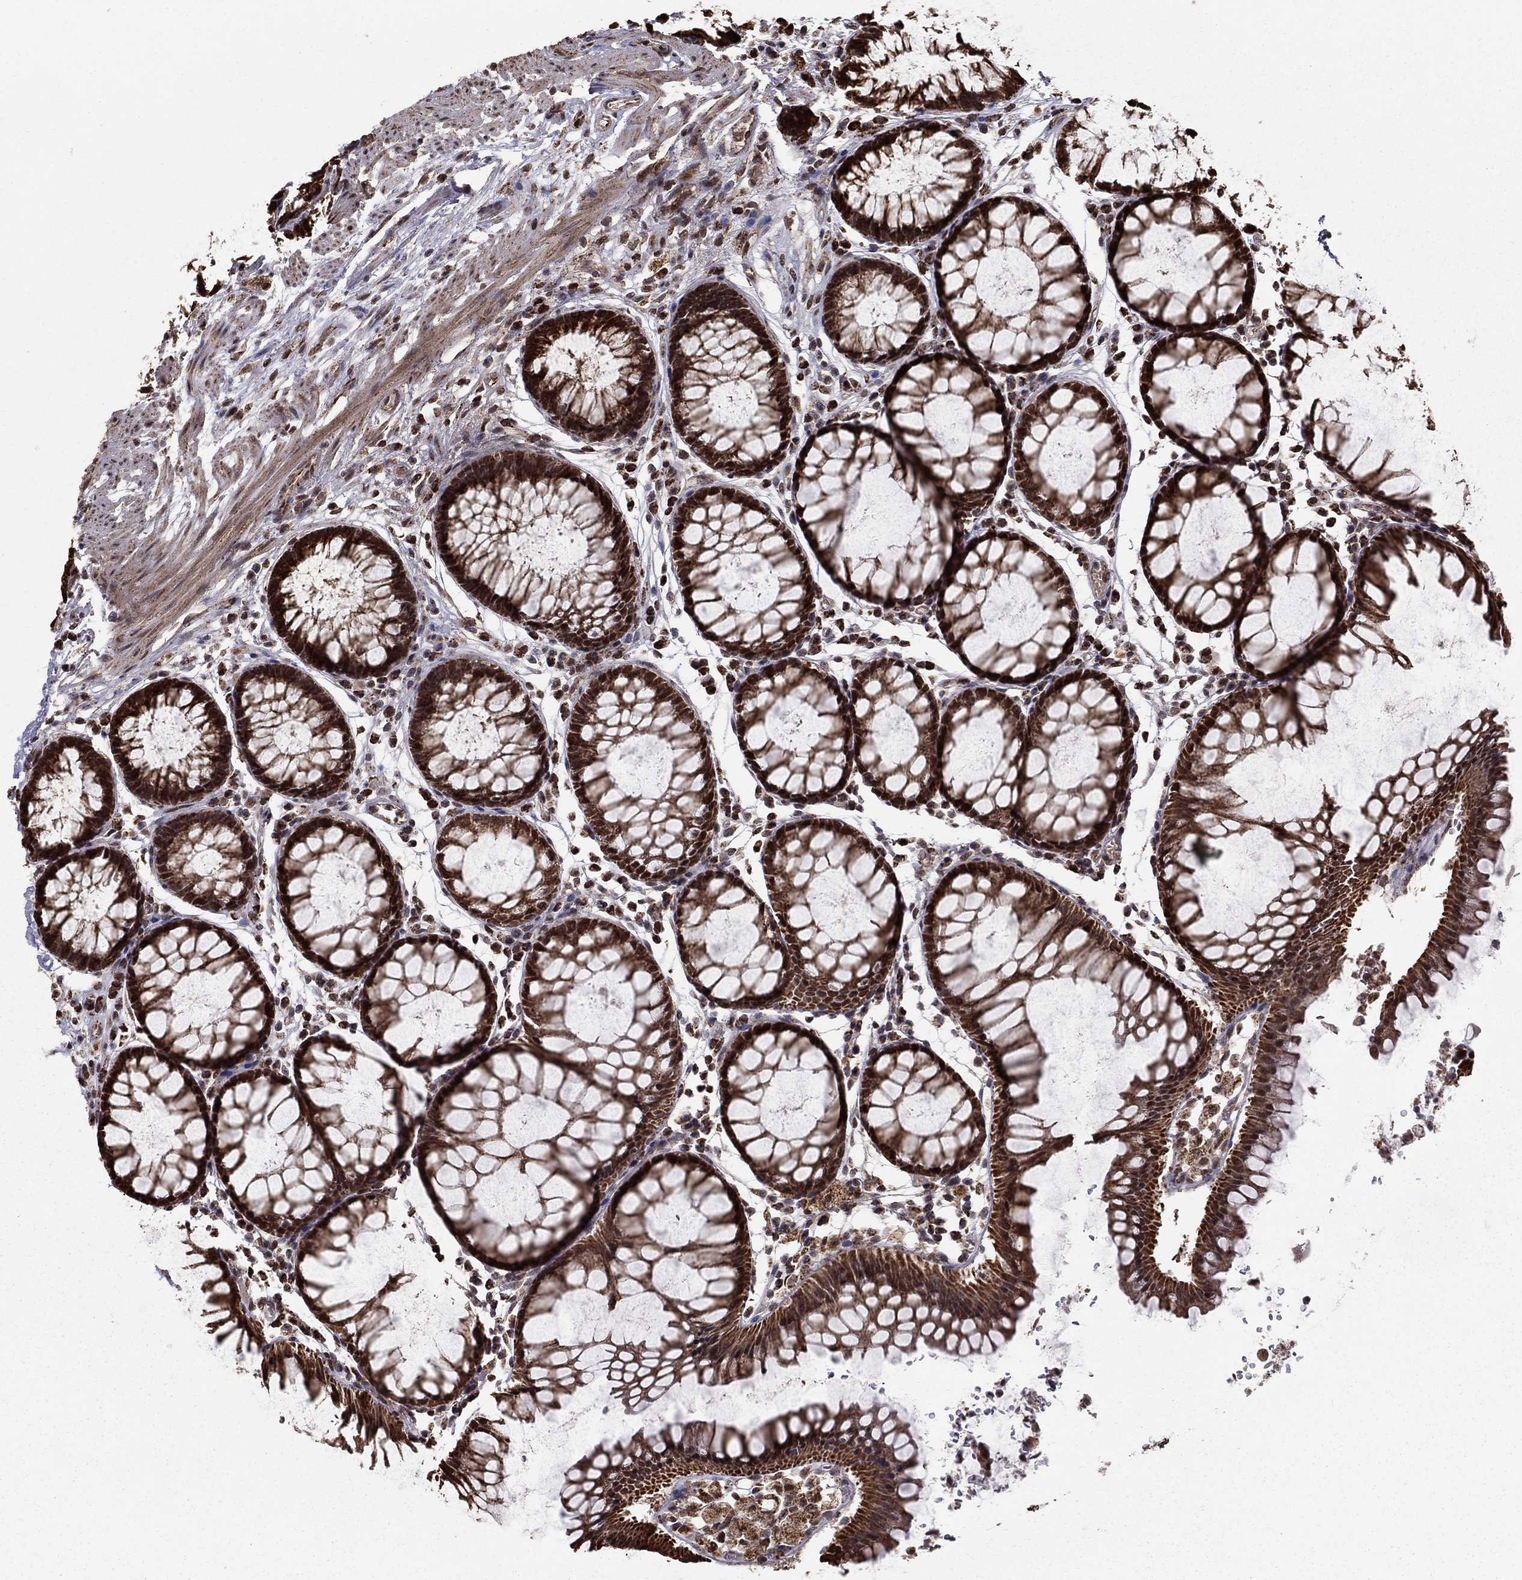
{"staining": {"intensity": "strong", "quantity": ">75%", "location": "cytoplasmic/membranous,nuclear"}, "tissue": "rectum", "cell_type": "Glandular cells", "image_type": "normal", "snomed": [{"axis": "morphology", "description": "Normal tissue, NOS"}, {"axis": "topography", "description": "Rectum"}], "caption": "Immunohistochemical staining of benign human rectum displays strong cytoplasmic/membranous,nuclear protein staining in approximately >75% of glandular cells. Using DAB (brown) and hematoxylin (blue) stains, captured at high magnification using brightfield microscopy.", "gene": "ACOT13", "patient": {"sex": "female", "age": 68}}